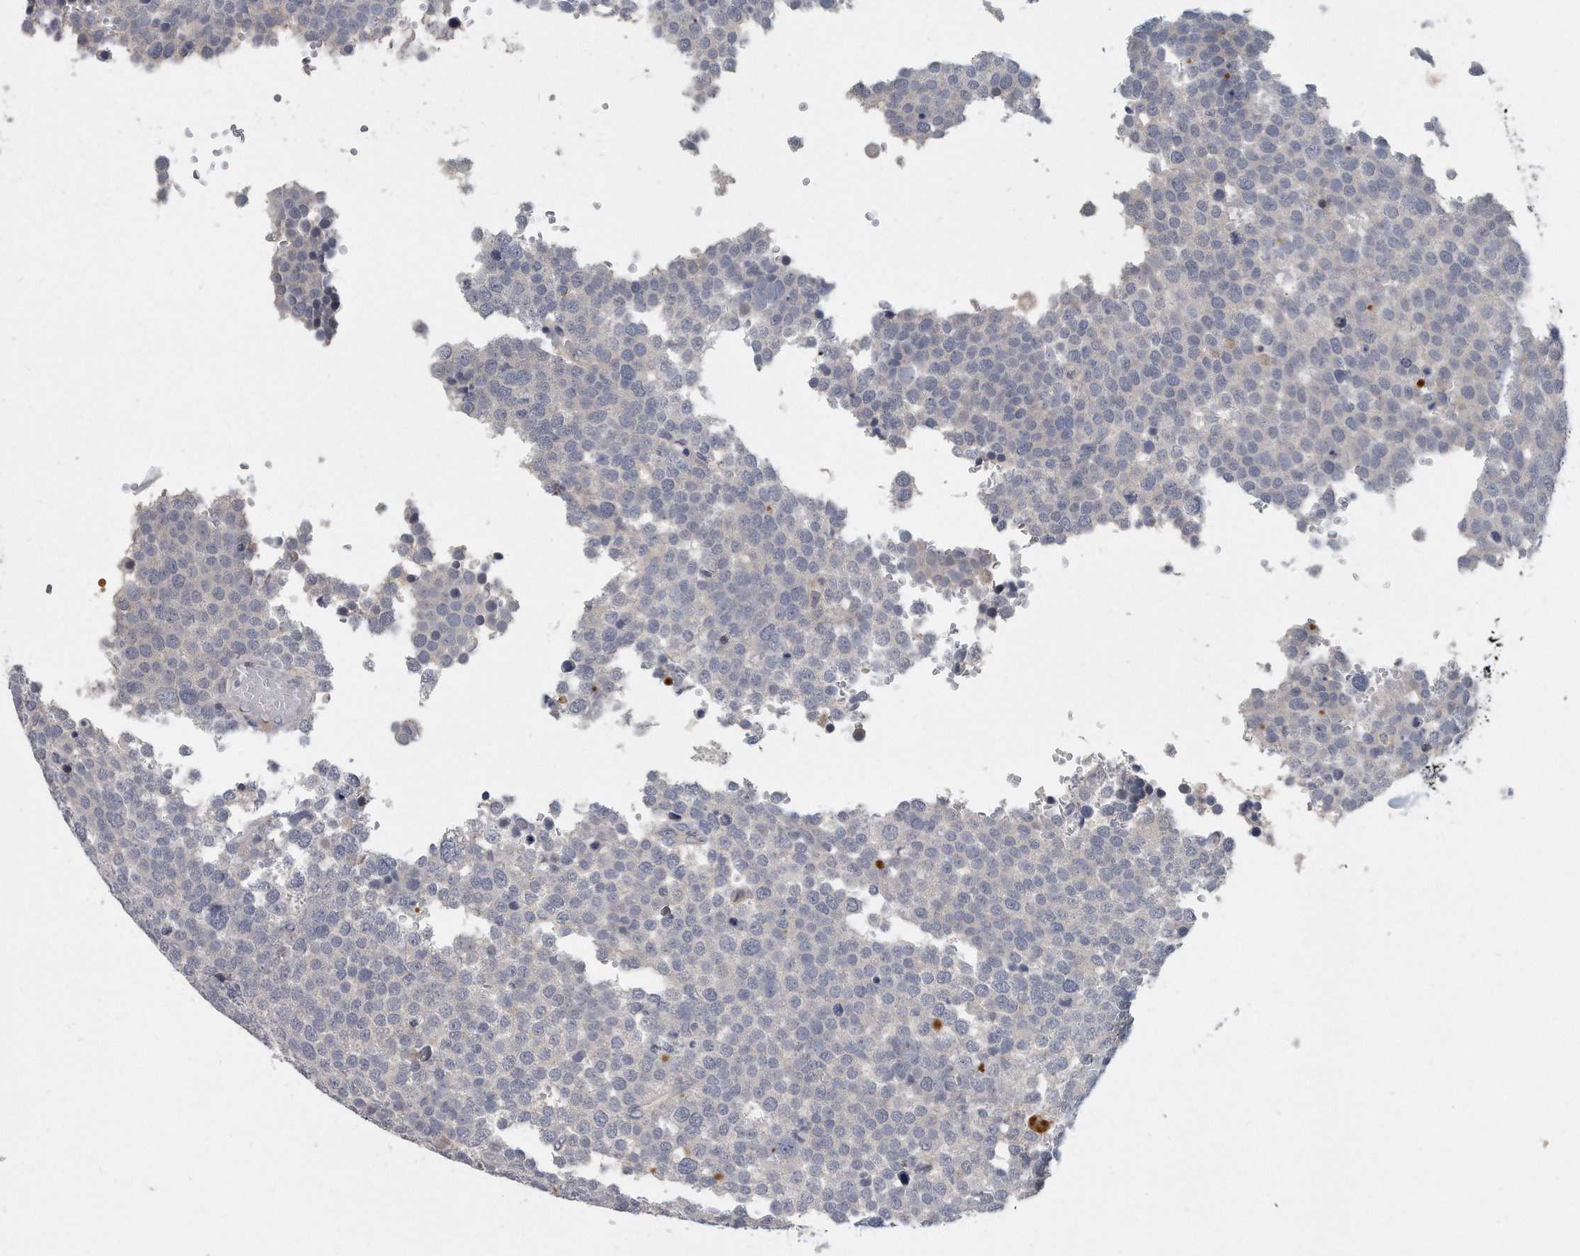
{"staining": {"intensity": "negative", "quantity": "none", "location": "none"}, "tissue": "testis cancer", "cell_type": "Tumor cells", "image_type": "cancer", "snomed": [{"axis": "morphology", "description": "Seminoma, NOS"}, {"axis": "topography", "description": "Testis"}], "caption": "Tumor cells are negative for protein expression in human testis cancer.", "gene": "KLHL7", "patient": {"sex": "male", "age": 71}}